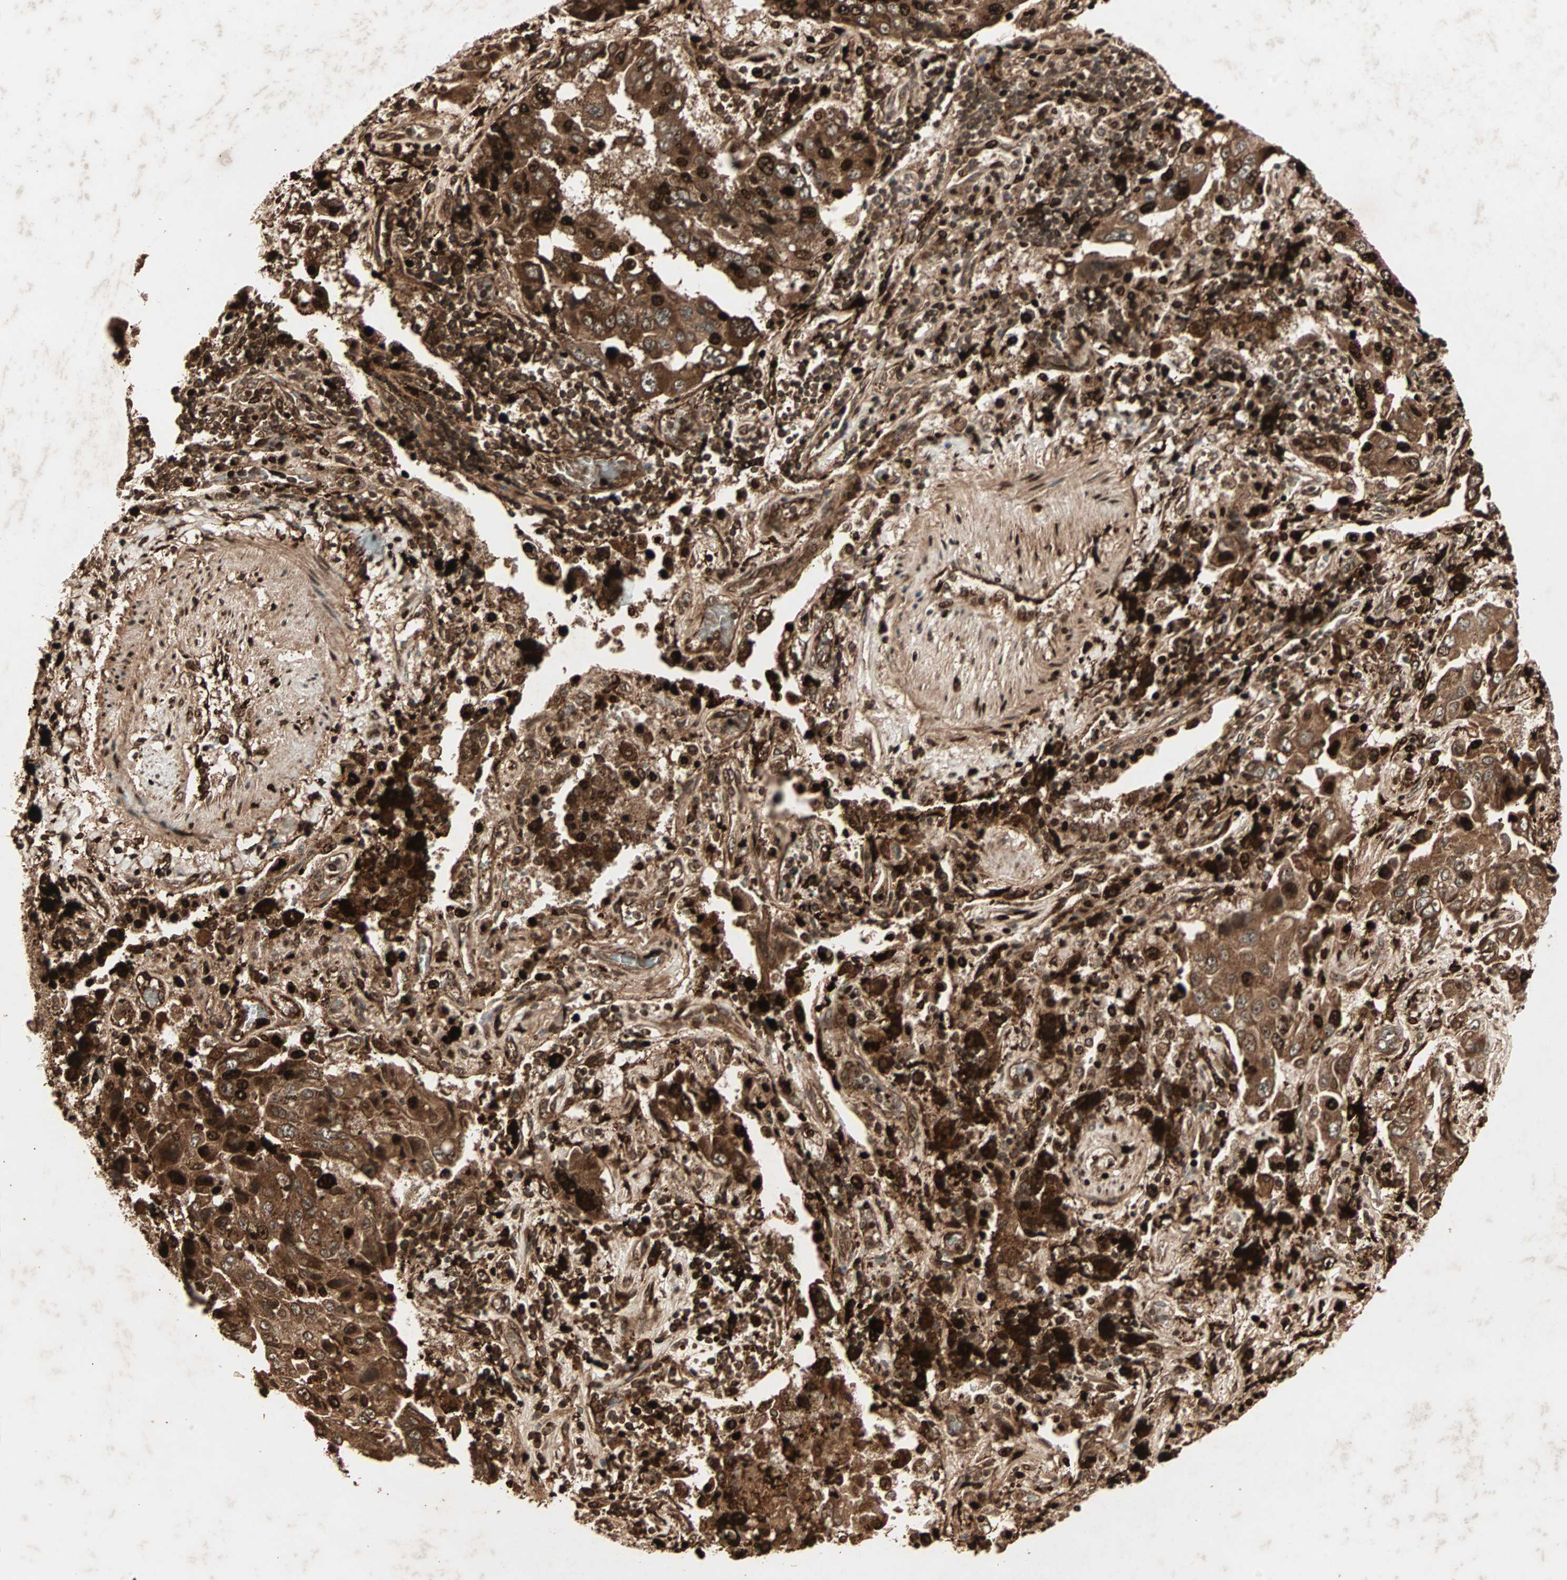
{"staining": {"intensity": "strong", "quantity": ">75%", "location": "cytoplasmic/membranous"}, "tissue": "lung cancer", "cell_type": "Tumor cells", "image_type": "cancer", "snomed": [{"axis": "morphology", "description": "Adenocarcinoma, NOS"}, {"axis": "topography", "description": "Lung"}], "caption": "There is high levels of strong cytoplasmic/membranous expression in tumor cells of adenocarcinoma (lung), as demonstrated by immunohistochemical staining (brown color).", "gene": "RFFL", "patient": {"sex": "female", "age": 65}}